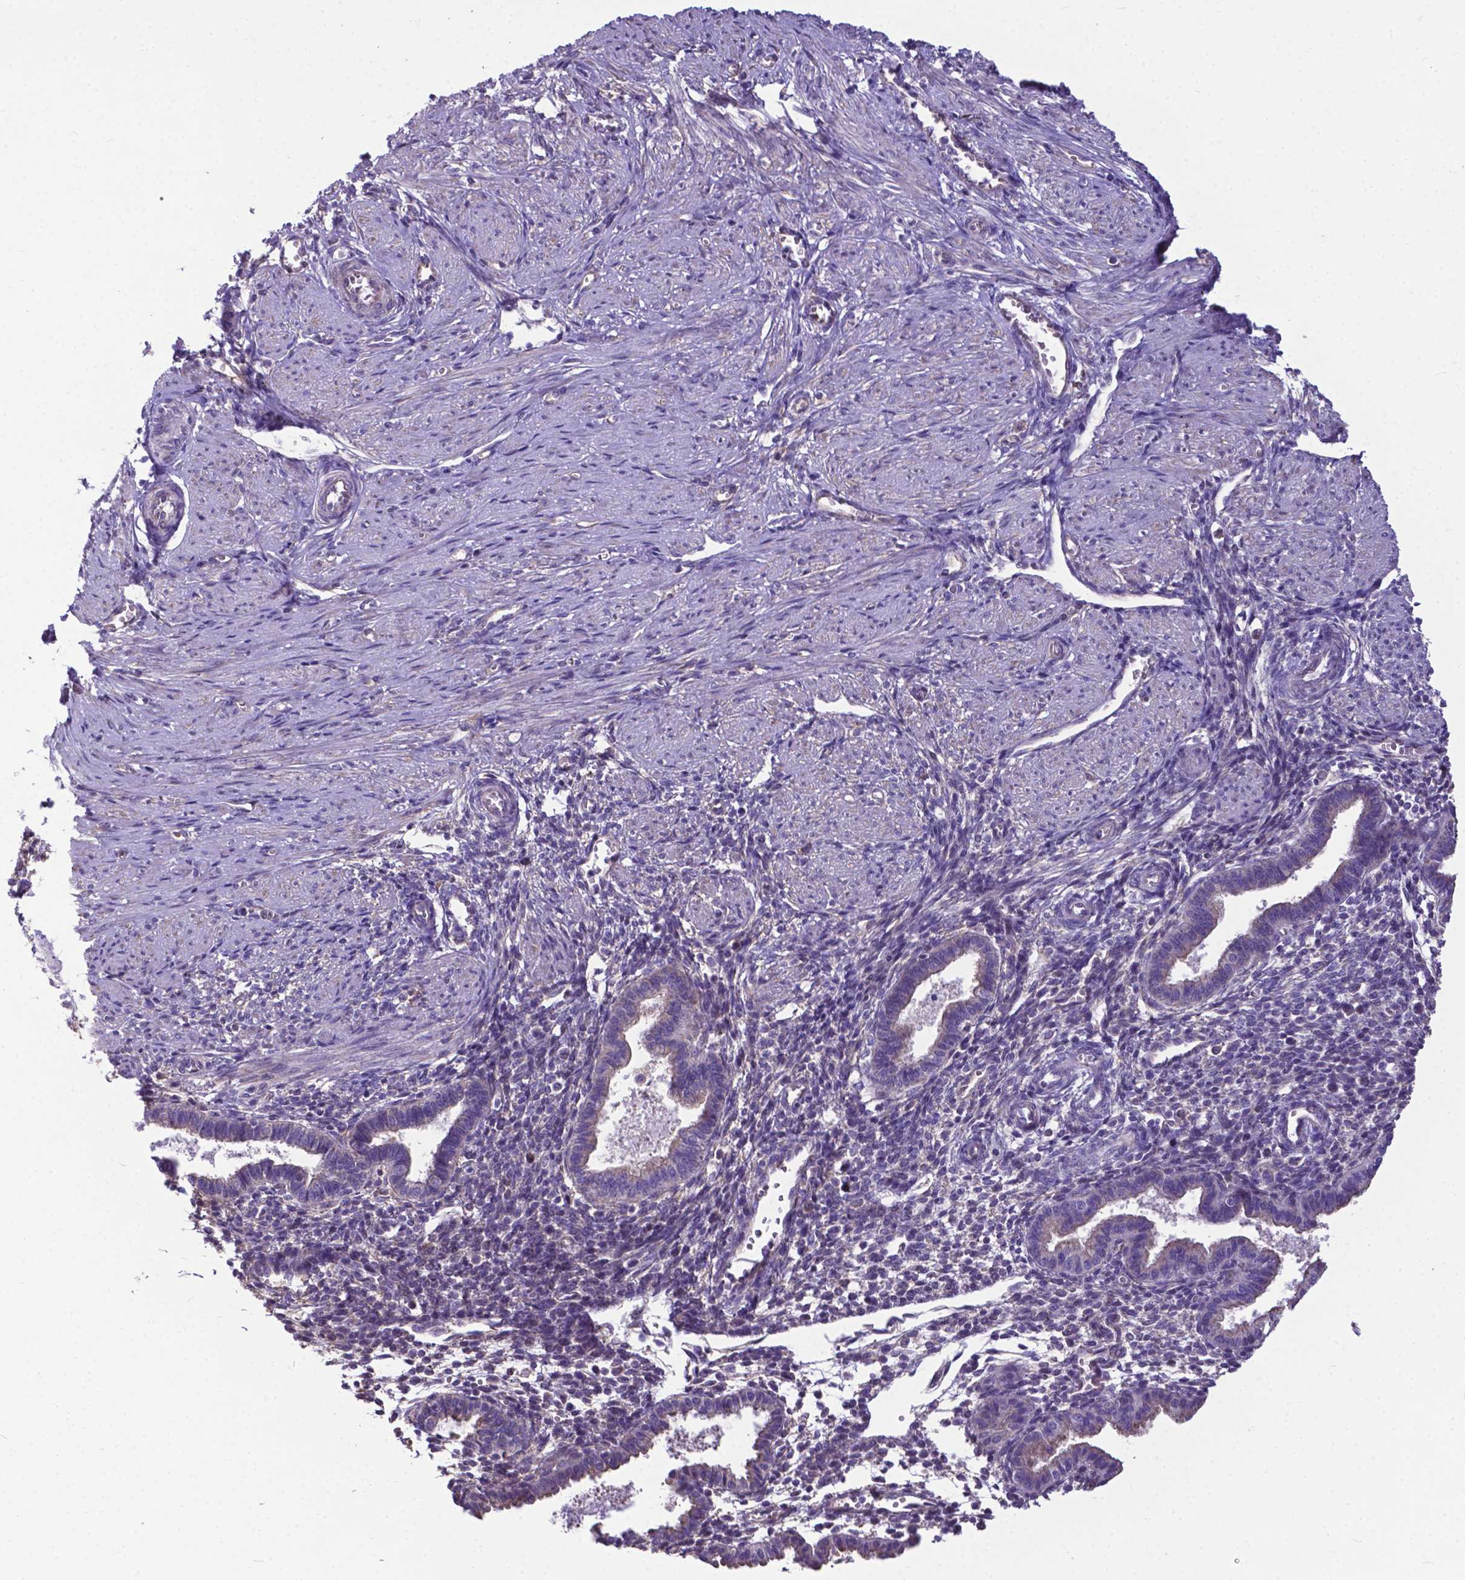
{"staining": {"intensity": "negative", "quantity": "none", "location": "none"}, "tissue": "endometrium", "cell_type": "Cells in endometrial stroma", "image_type": "normal", "snomed": [{"axis": "morphology", "description": "Normal tissue, NOS"}, {"axis": "topography", "description": "Endometrium"}], "caption": "Cells in endometrial stroma are negative for protein expression in normal human endometrium. (DAB immunohistochemistry (IHC), high magnification).", "gene": "RPL6", "patient": {"sex": "female", "age": 37}}